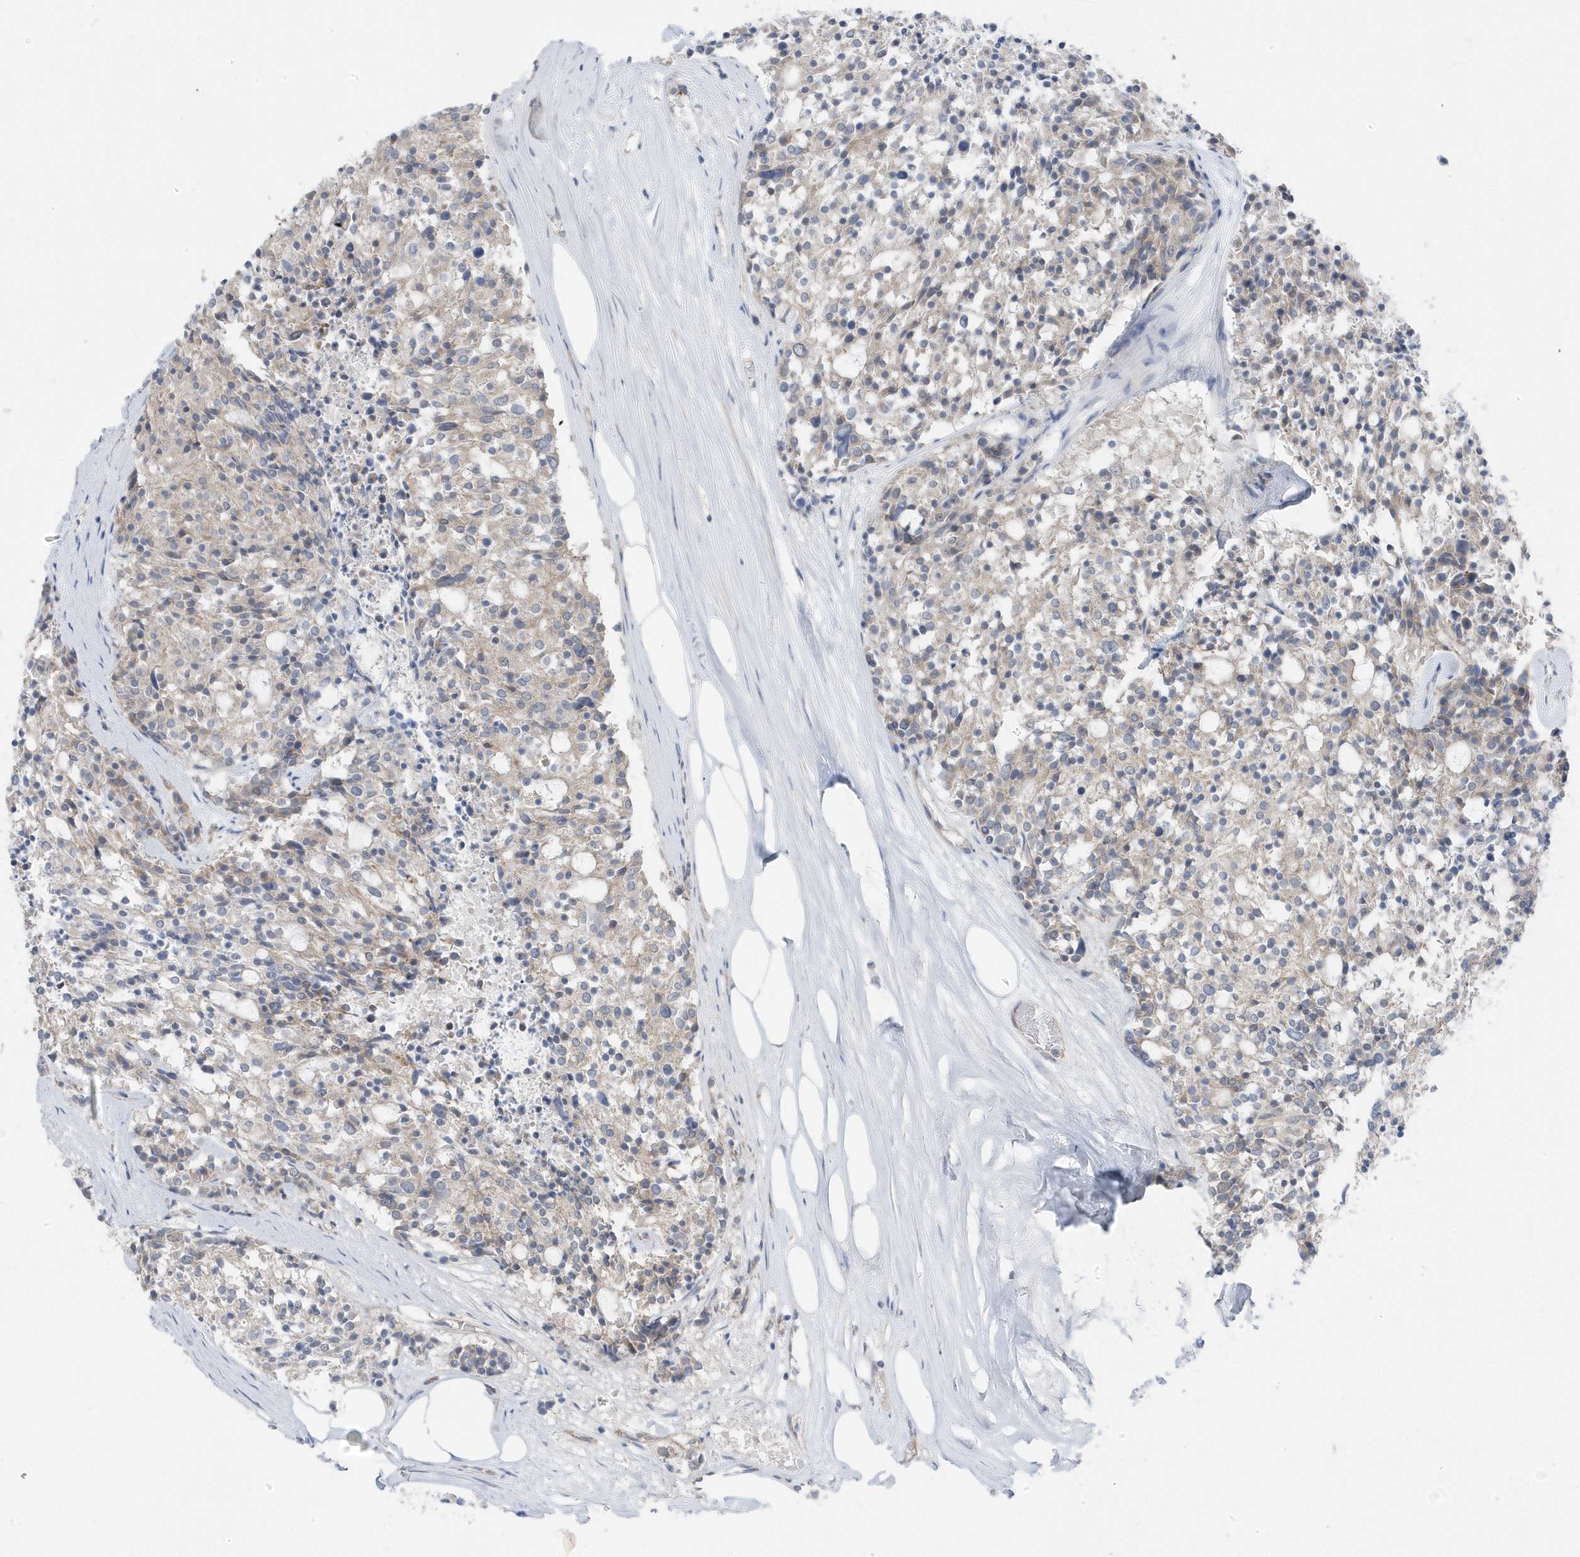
{"staining": {"intensity": "weak", "quantity": "25%-75%", "location": "cytoplasmic/membranous"}, "tissue": "carcinoid", "cell_type": "Tumor cells", "image_type": "cancer", "snomed": [{"axis": "morphology", "description": "Carcinoid, malignant, NOS"}, {"axis": "topography", "description": "Pancreas"}], "caption": "A low amount of weak cytoplasmic/membranous expression is identified in about 25%-75% of tumor cells in carcinoid (malignant) tissue.", "gene": "ANAPC1", "patient": {"sex": "female", "age": 54}}